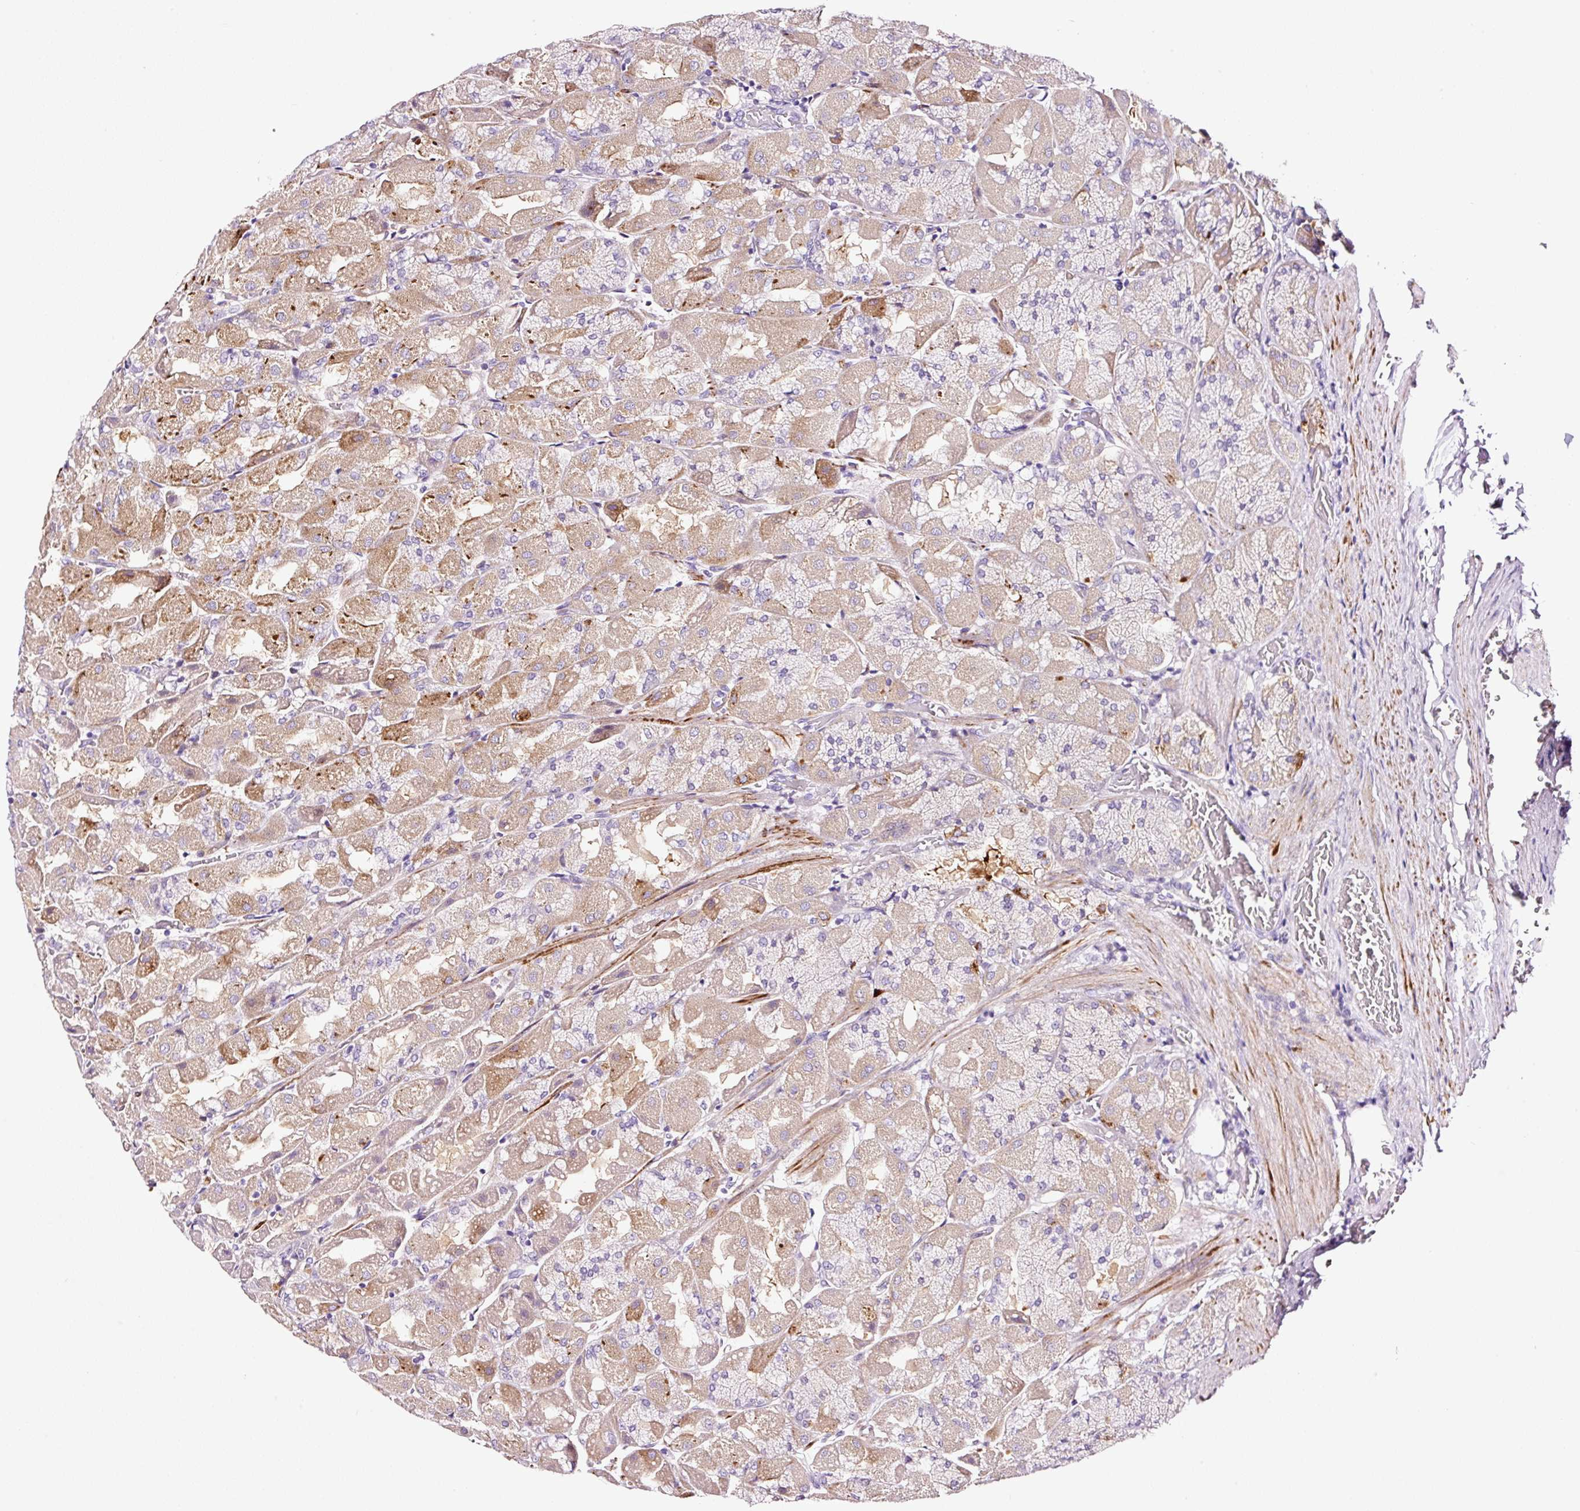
{"staining": {"intensity": "moderate", "quantity": "<25%", "location": "cytoplasmic/membranous"}, "tissue": "stomach", "cell_type": "Glandular cells", "image_type": "normal", "snomed": [{"axis": "morphology", "description": "Normal tissue, NOS"}, {"axis": "topography", "description": "Stomach"}], "caption": "Stomach stained for a protein shows moderate cytoplasmic/membranous positivity in glandular cells.", "gene": "PAM", "patient": {"sex": "female", "age": 61}}